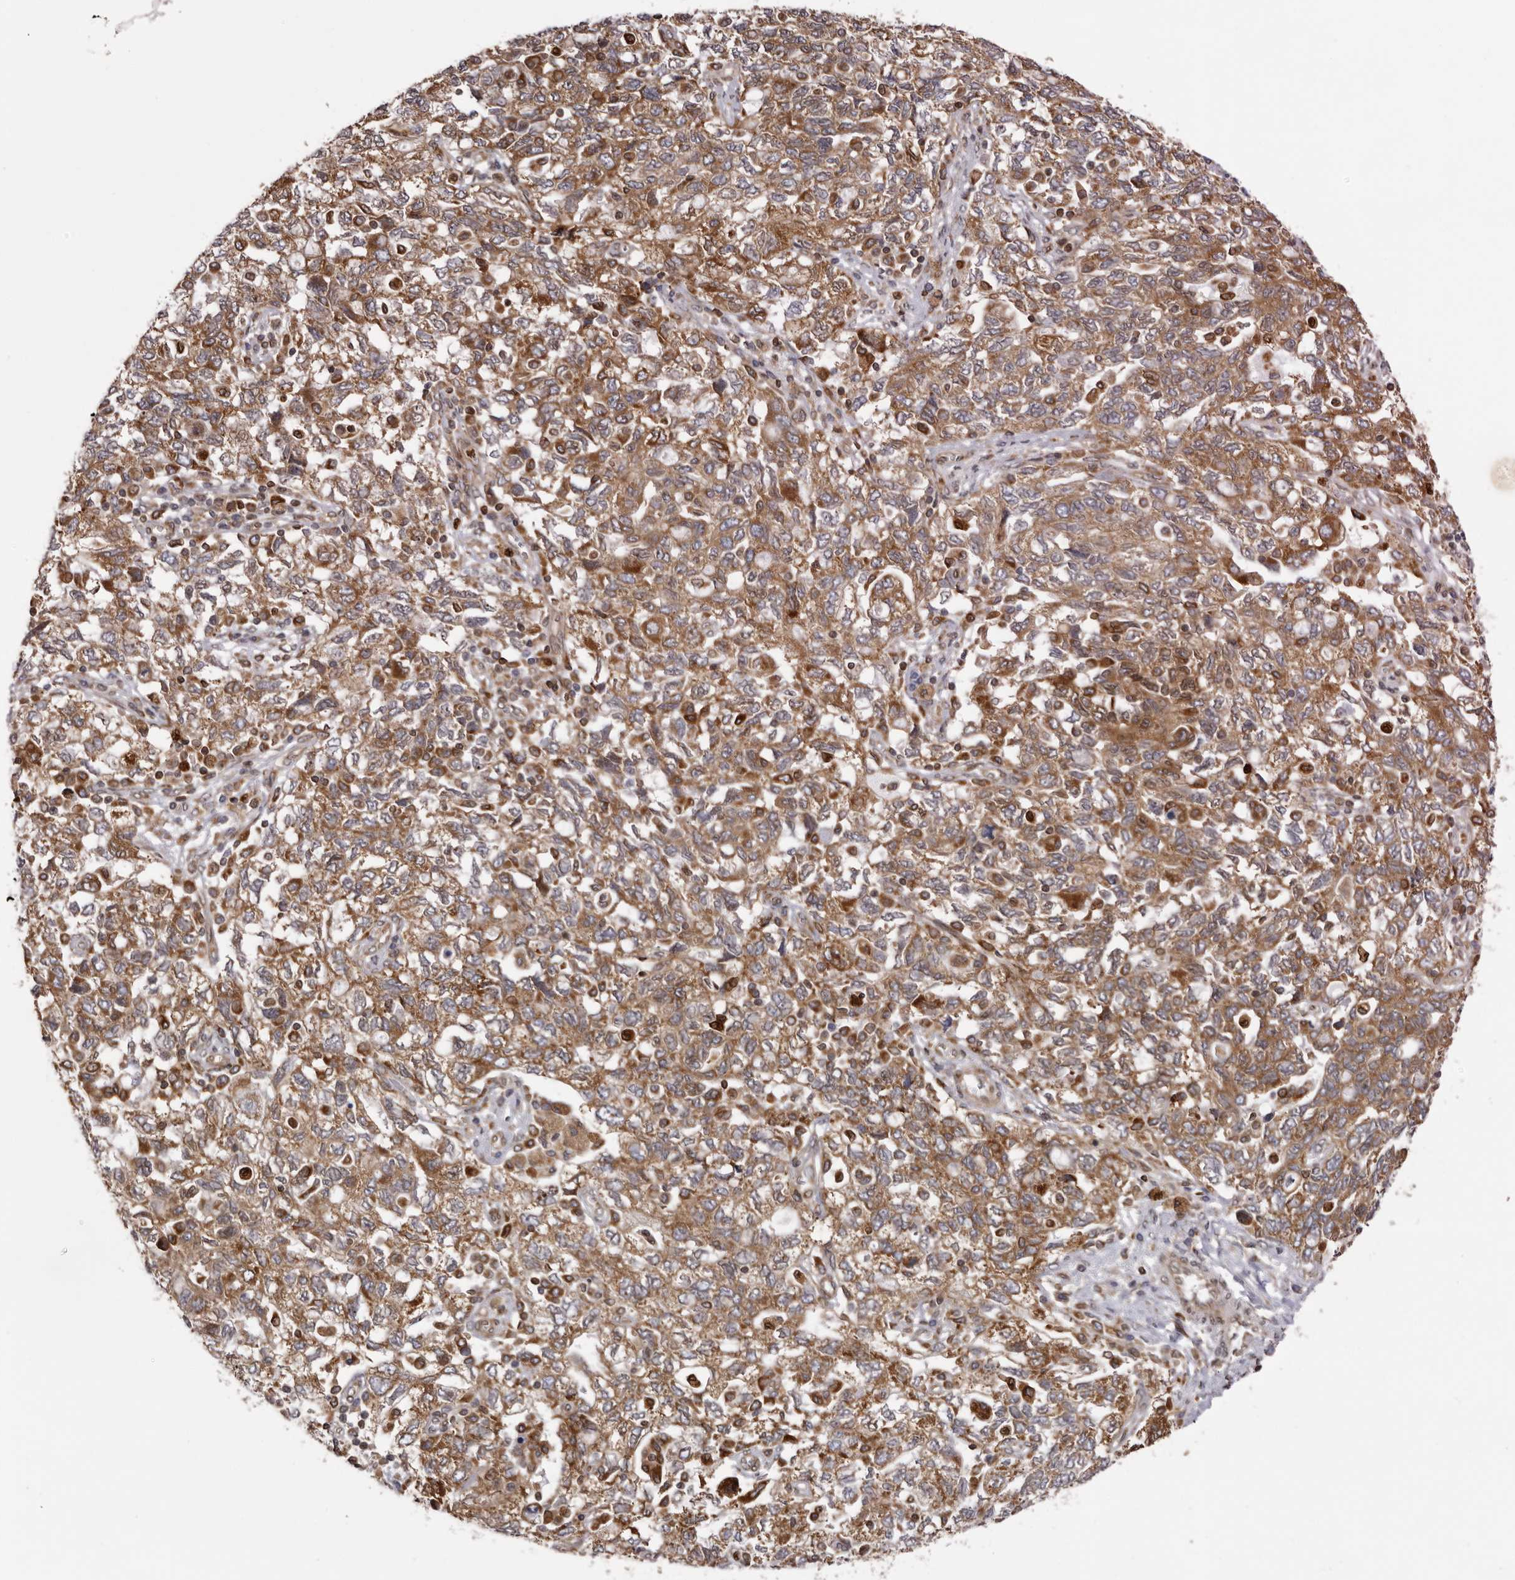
{"staining": {"intensity": "moderate", "quantity": ">75%", "location": "cytoplasmic/membranous"}, "tissue": "ovarian cancer", "cell_type": "Tumor cells", "image_type": "cancer", "snomed": [{"axis": "morphology", "description": "Carcinoma, NOS"}, {"axis": "morphology", "description": "Cystadenocarcinoma, serous, NOS"}, {"axis": "topography", "description": "Ovary"}], "caption": "Immunohistochemistry (IHC) of human ovarian cancer (serous cystadenocarcinoma) shows medium levels of moderate cytoplasmic/membranous staining in approximately >75% of tumor cells.", "gene": "C4orf3", "patient": {"sex": "female", "age": 69}}